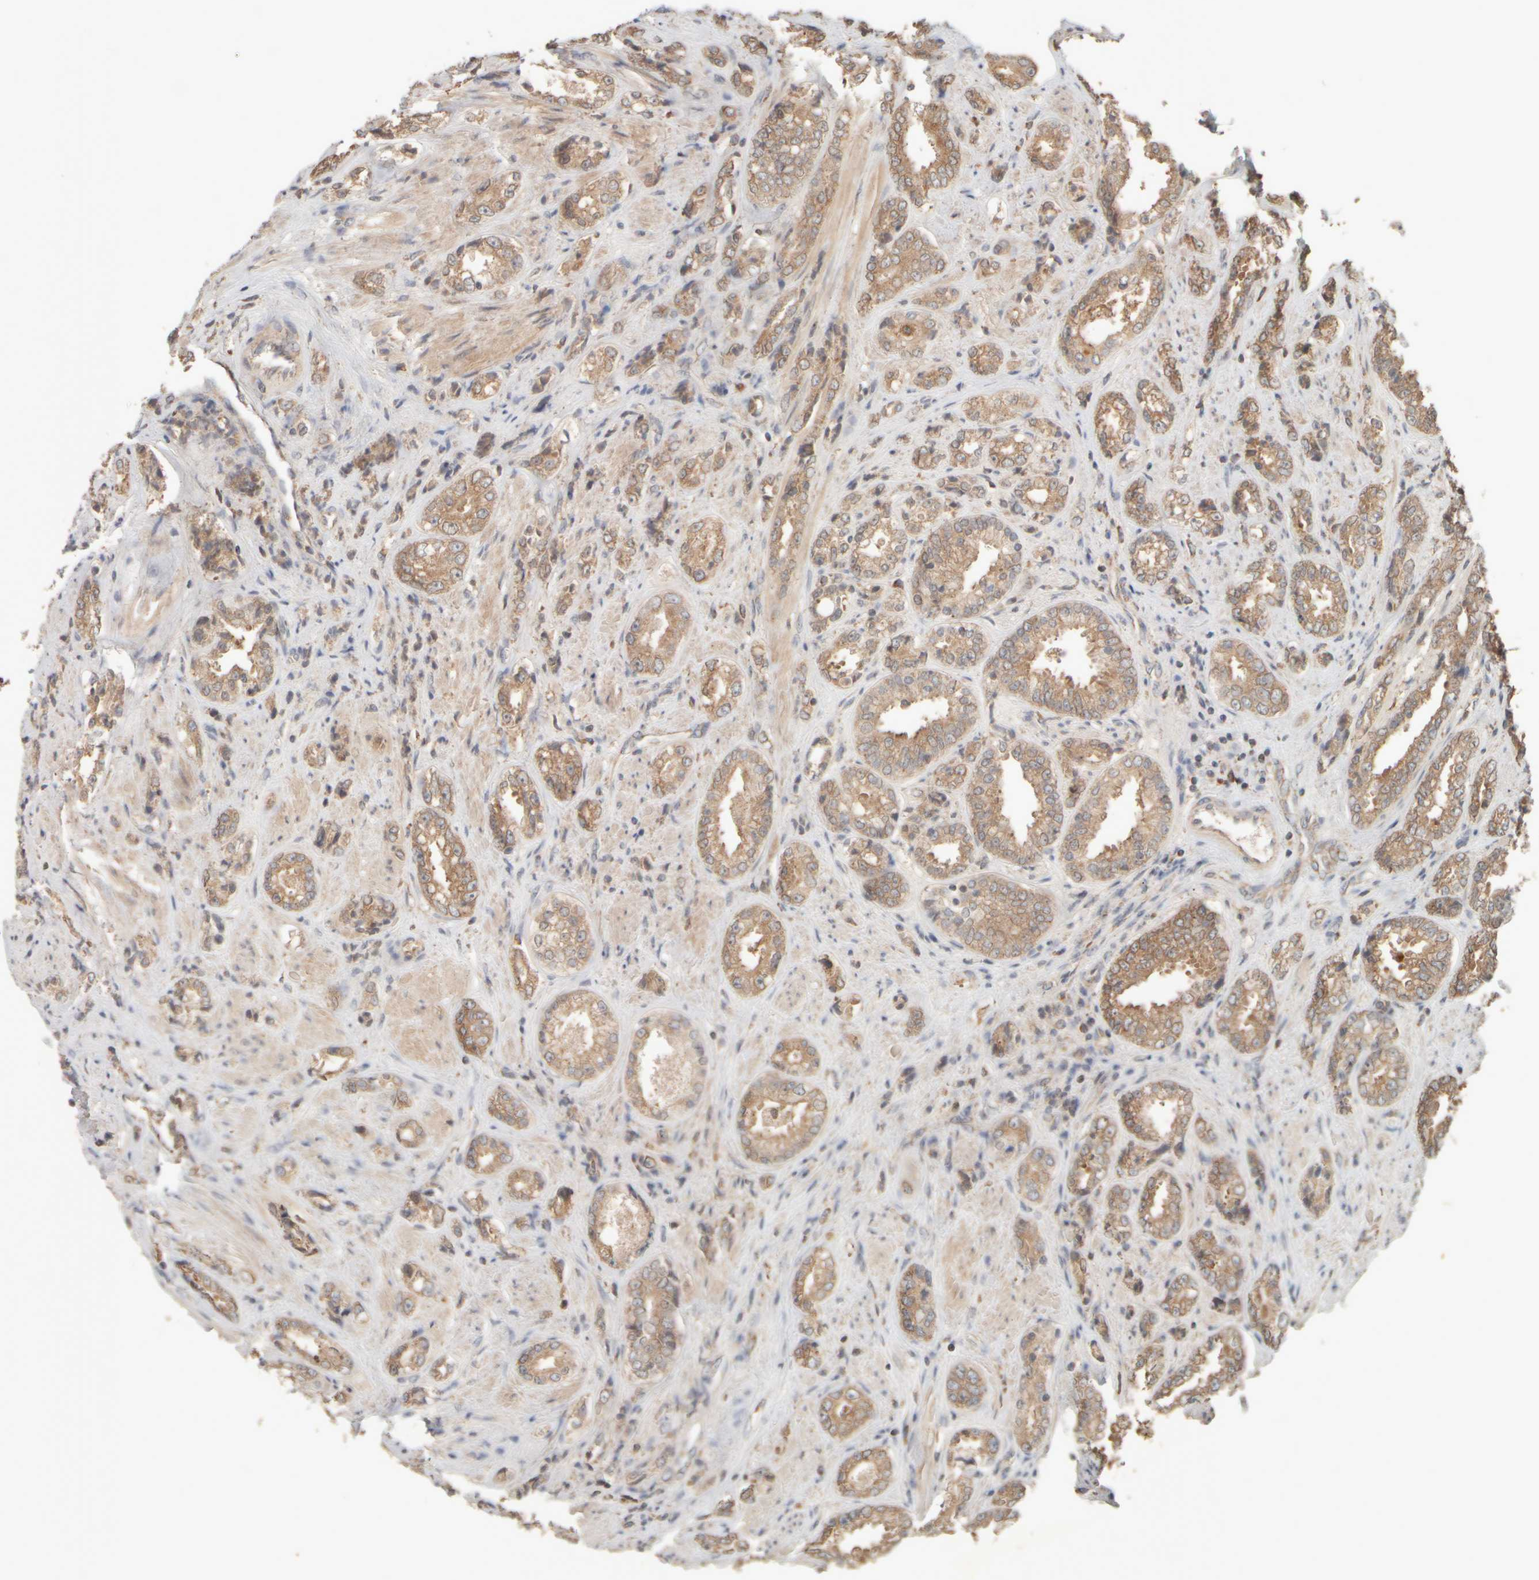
{"staining": {"intensity": "moderate", "quantity": ">75%", "location": "cytoplasmic/membranous"}, "tissue": "prostate cancer", "cell_type": "Tumor cells", "image_type": "cancer", "snomed": [{"axis": "morphology", "description": "Adenocarcinoma, High grade"}, {"axis": "topography", "description": "Prostate"}], "caption": "A brown stain labels moderate cytoplasmic/membranous expression of a protein in prostate cancer (adenocarcinoma (high-grade)) tumor cells.", "gene": "EIF2B3", "patient": {"sex": "male", "age": 61}}